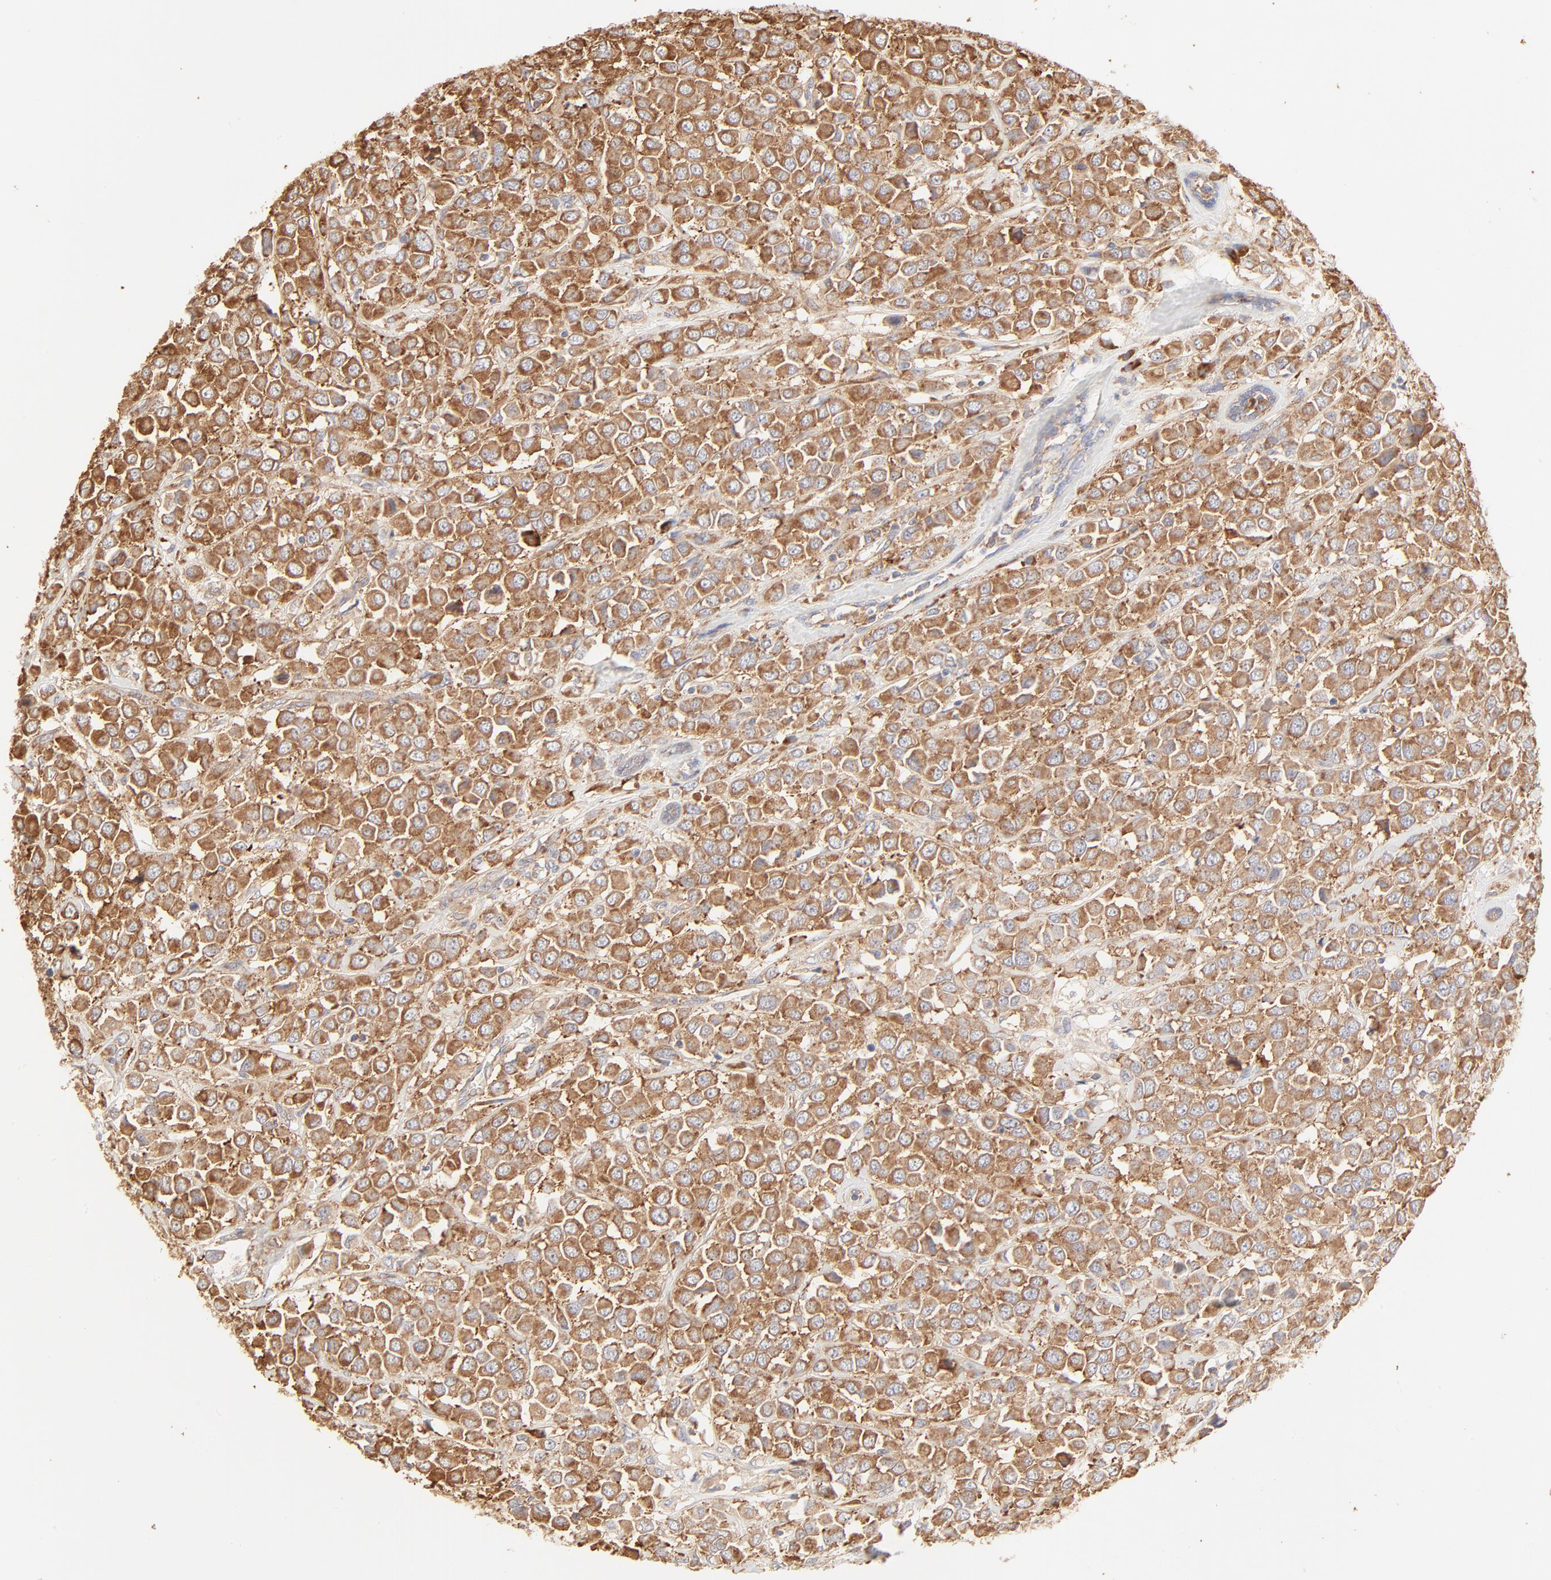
{"staining": {"intensity": "moderate", "quantity": ">75%", "location": "cytoplasmic/membranous"}, "tissue": "breast cancer", "cell_type": "Tumor cells", "image_type": "cancer", "snomed": [{"axis": "morphology", "description": "Duct carcinoma"}, {"axis": "topography", "description": "Breast"}], "caption": "Moderate cytoplasmic/membranous expression for a protein is appreciated in approximately >75% of tumor cells of breast infiltrating ductal carcinoma using IHC.", "gene": "RPS20", "patient": {"sex": "female", "age": 61}}